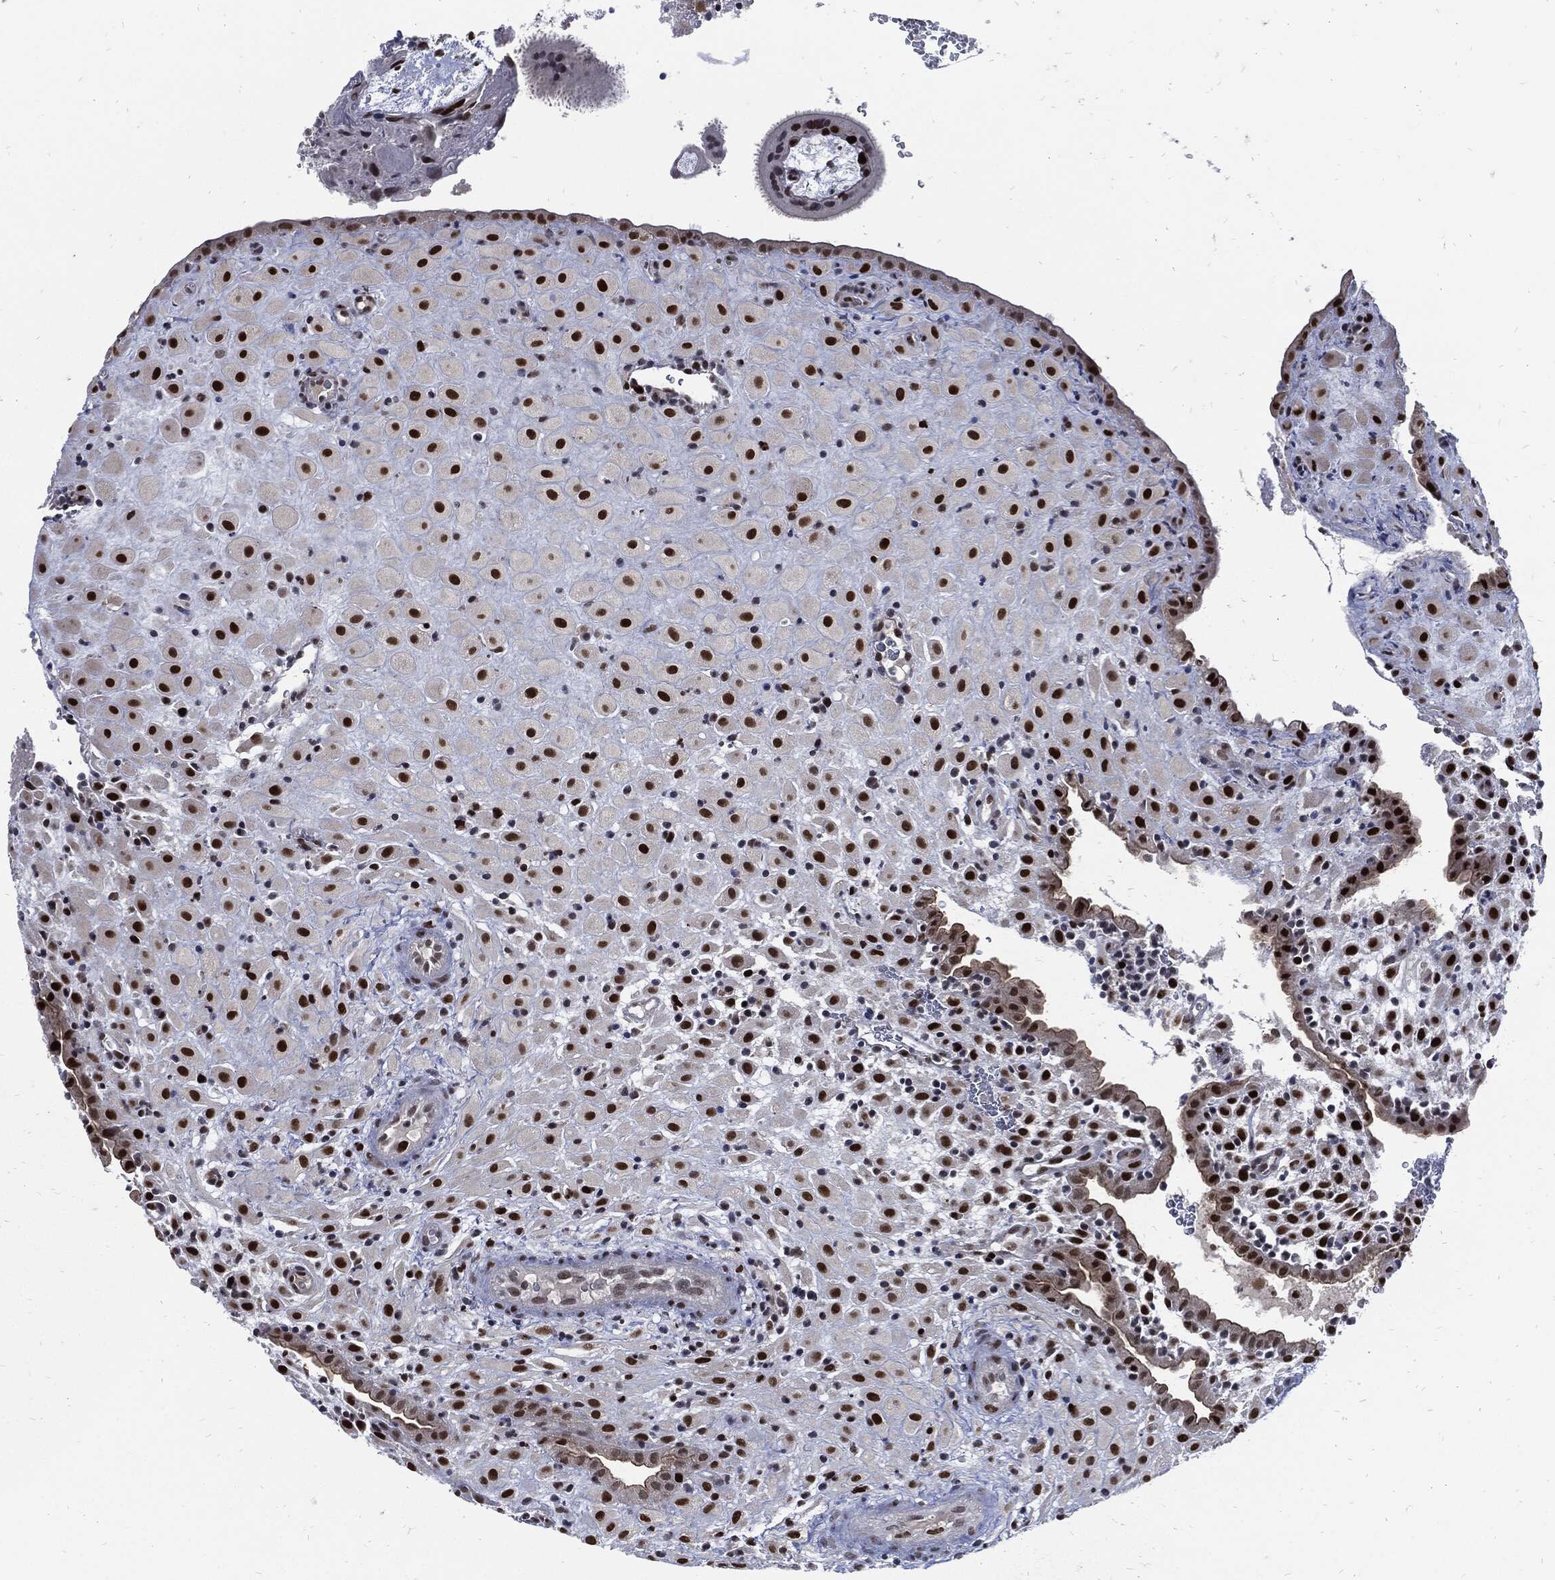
{"staining": {"intensity": "strong", "quantity": ">75%", "location": "nuclear"}, "tissue": "placenta", "cell_type": "Decidual cells", "image_type": "normal", "snomed": [{"axis": "morphology", "description": "Normal tissue, NOS"}, {"axis": "topography", "description": "Placenta"}], "caption": "Immunohistochemical staining of unremarkable placenta exhibits high levels of strong nuclear expression in about >75% of decidual cells.", "gene": "NBN", "patient": {"sex": "female", "age": 19}}